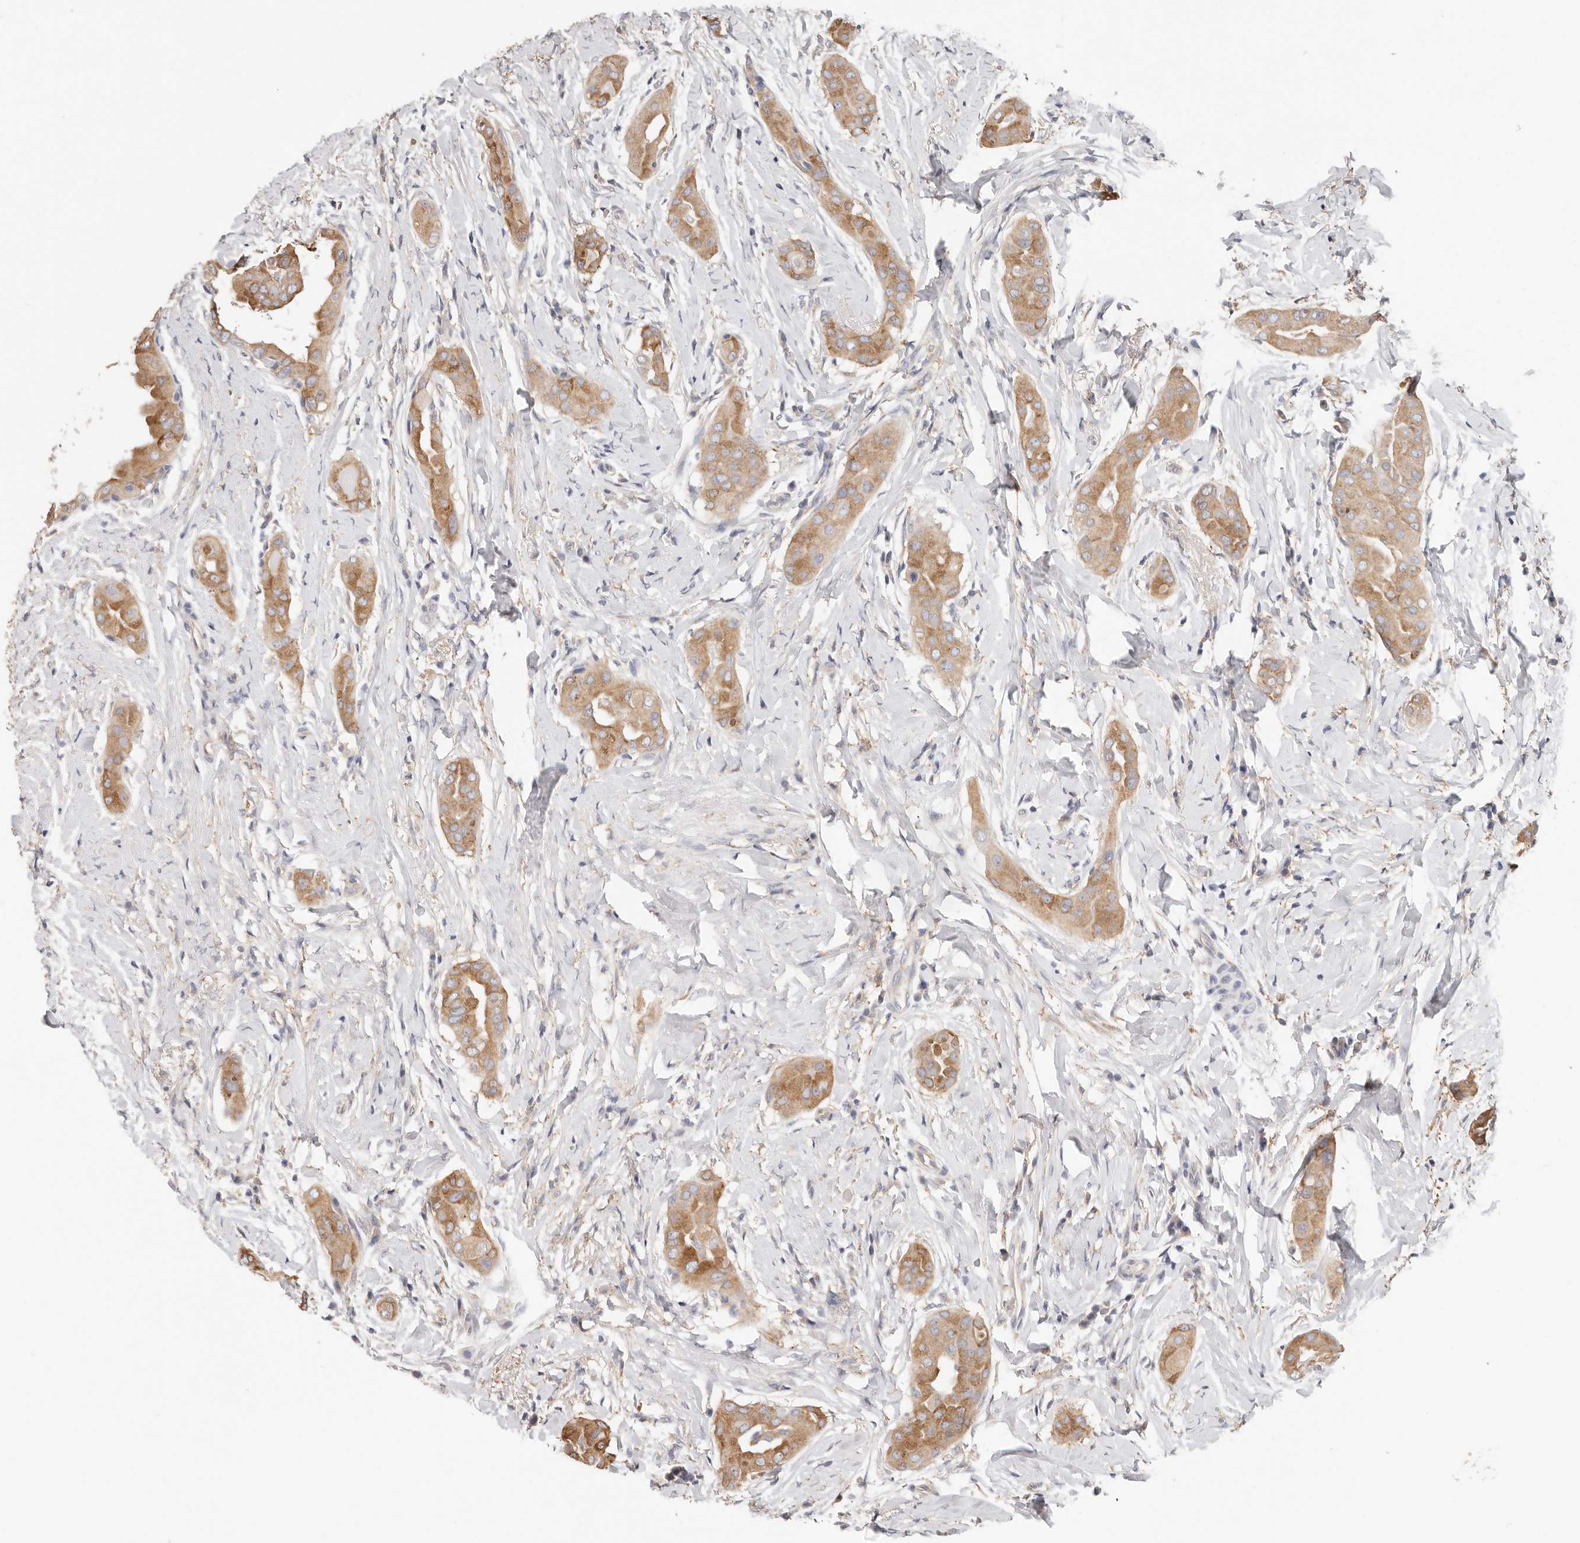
{"staining": {"intensity": "moderate", "quantity": ">75%", "location": "cytoplasmic/membranous"}, "tissue": "thyroid cancer", "cell_type": "Tumor cells", "image_type": "cancer", "snomed": [{"axis": "morphology", "description": "Papillary adenocarcinoma, NOS"}, {"axis": "topography", "description": "Thyroid gland"}], "caption": "Protein expression analysis of human papillary adenocarcinoma (thyroid) reveals moderate cytoplasmic/membranous staining in about >75% of tumor cells.", "gene": "AFDN", "patient": {"sex": "male", "age": 33}}